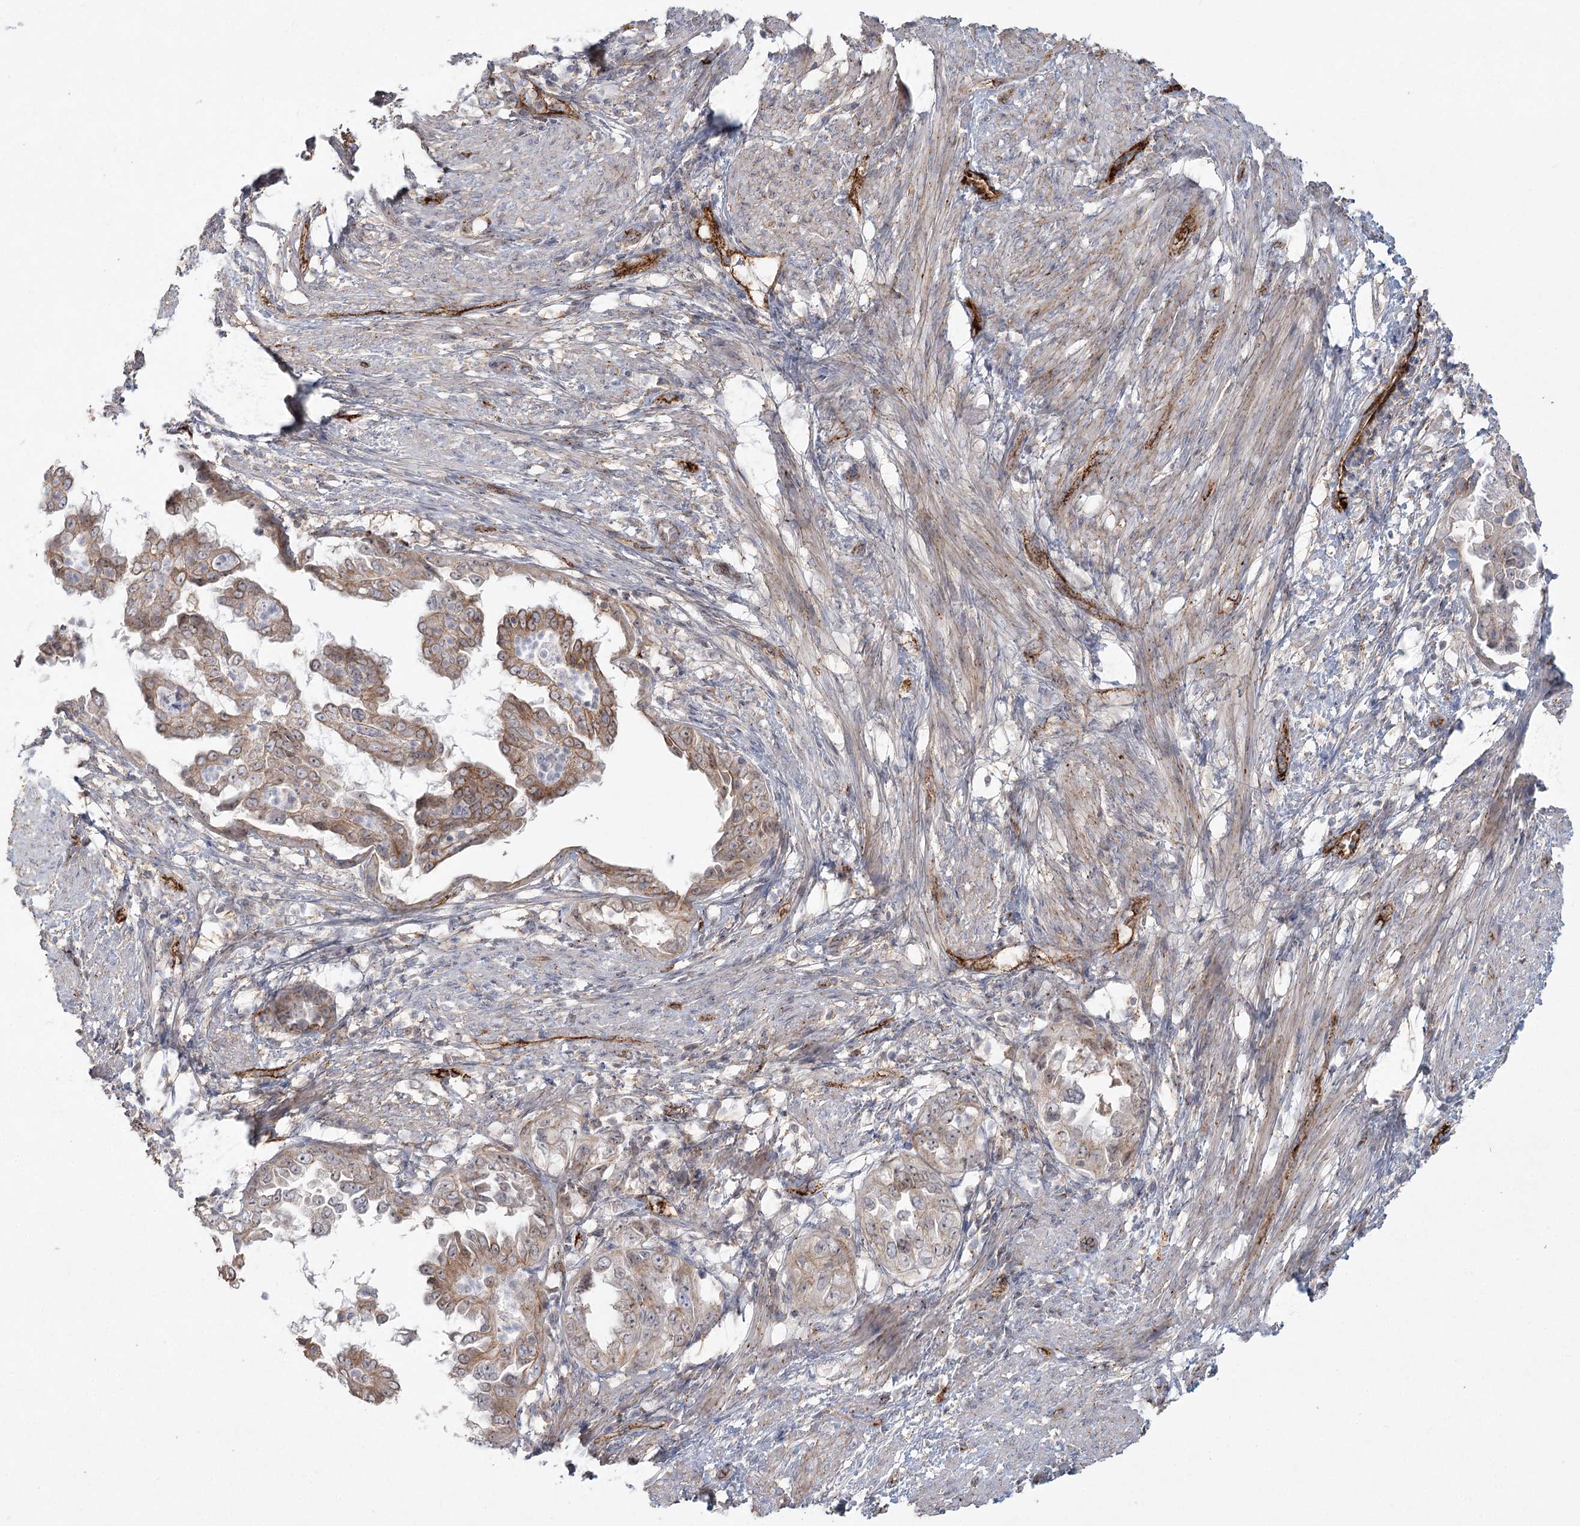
{"staining": {"intensity": "moderate", "quantity": "25%-75%", "location": "cytoplasmic/membranous,nuclear"}, "tissue": "endometrial cancer", "cell_type": "Tumor cells", "image_type": "cancer", "snomed": [{"axis": "morphology", "description": "Adenocarcinoma, NOS"}, {"axis": "topography", "description": "Endometrium"}], "caption": "Immunohistochemistry micrograph of human endometrial cancer stained for a protein (brown), which reveals medium levels of moderate cytoplasmic/membranous and nuclear staining in approximately 25%-75% of tumor cells.", "gene": "KBTBD4", "patient": {"sex": "female", "age": 85}}